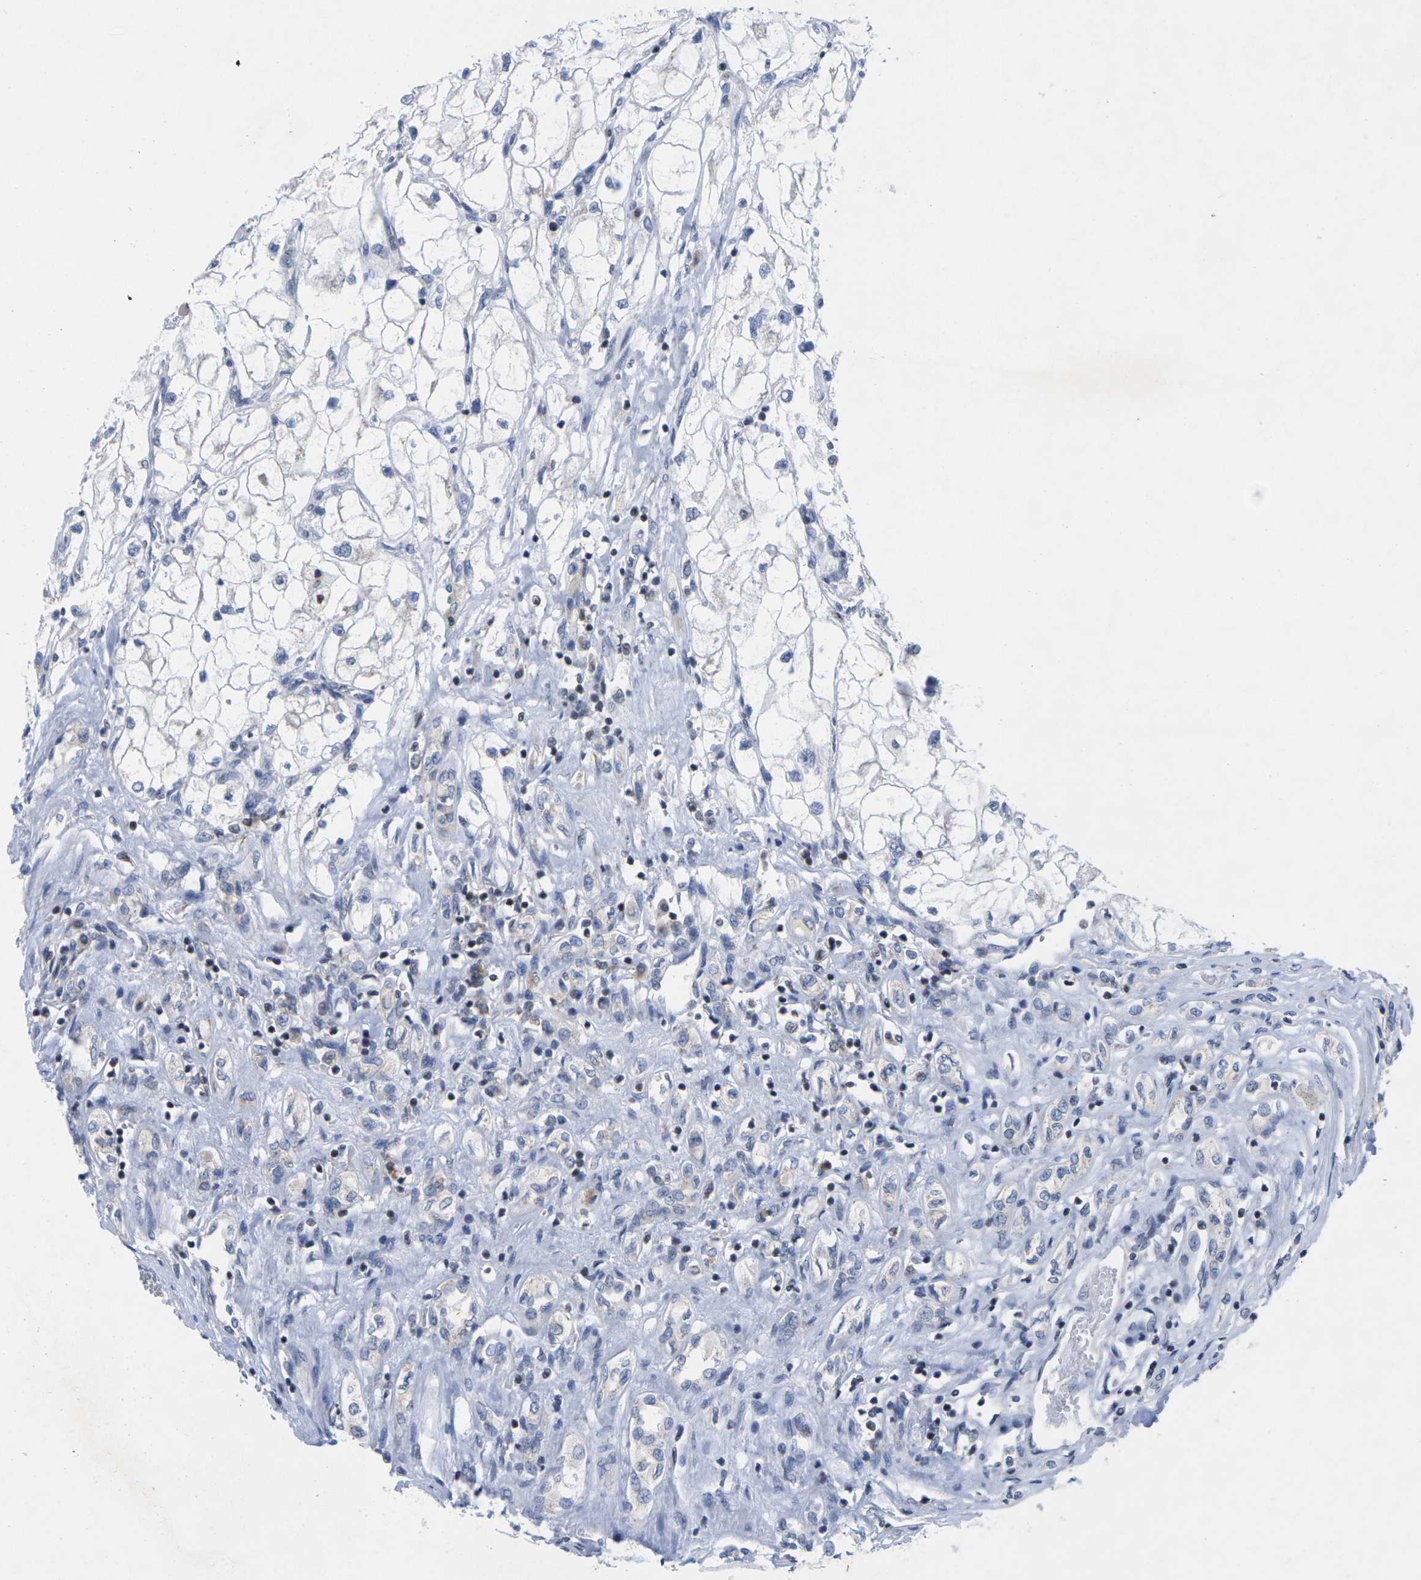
{"staining": {"intensity": "negative", "quantity": "none", "location": "none"}, "tissue": "renal cancer", "cell_type": "Tumor cells", "image_type": "cancer", "snomed": [{"axis": "morphology", "description": "Adenocarcinoma, NOS"}, {"axis": "topography", "description": "Kidney"}], "caption": "Tumor cells show no significant expression in adenocarcinoma (renal).", "gene": "IKZF1", "patient": {"sex": "female", "age": 70}}